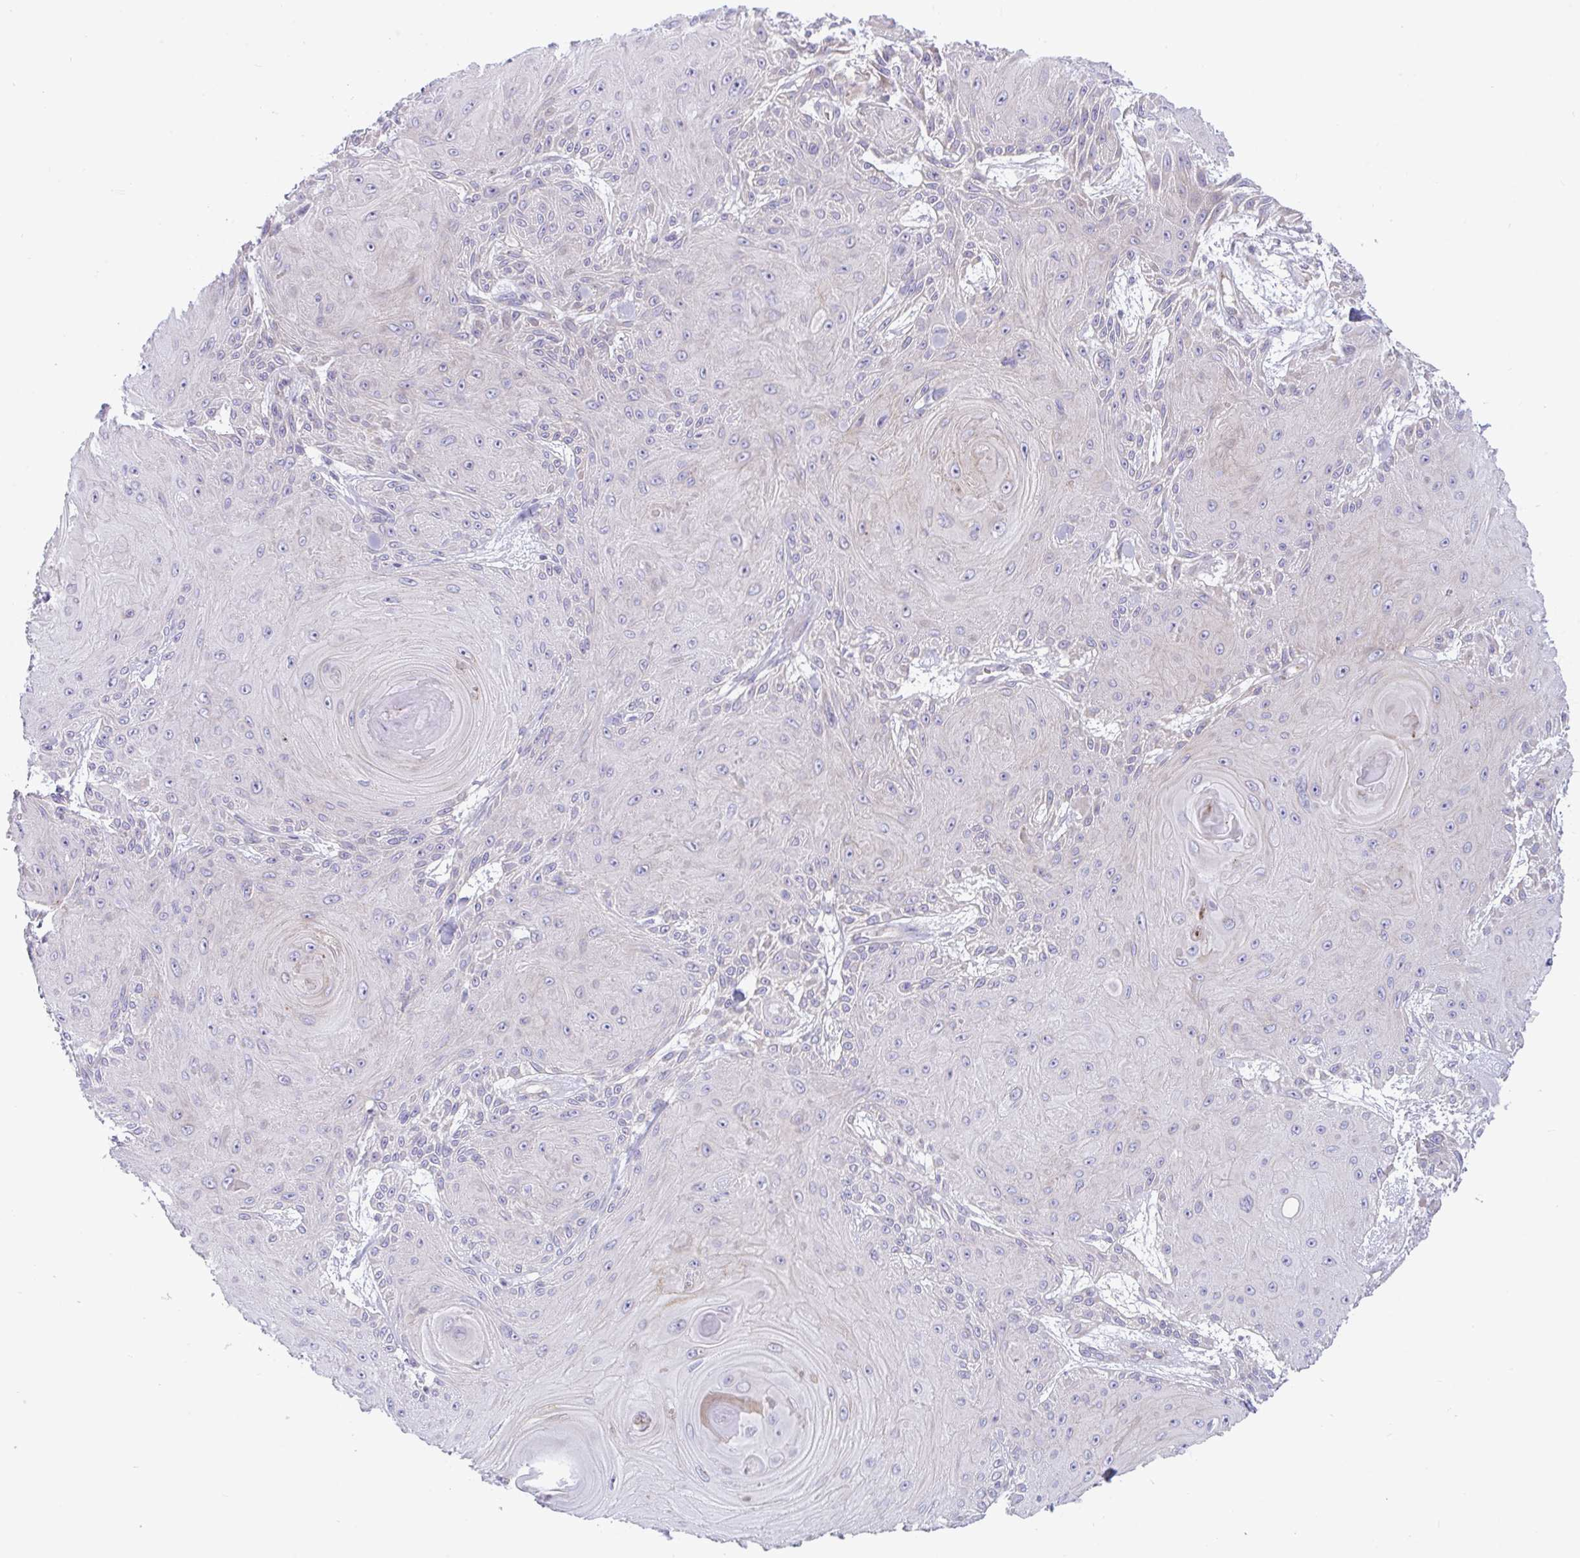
{"staining": {"intensity": "negative", "quantity": "none", "location": "none"}, "tissue": "skin cancer", "cell_type": "Tumor cells", "image_type": "cancer", "snomed": [{"axis": "morphology", "description": "Squamous cell carcinoma, NOS"}, {"axis": "topography", "description": "Skin"}], "caption": "DAB (3,3'-diaminobenzidine) immunohistochemical staining of skin squamous cell carcinoma exhibits no significant staining in tumor cells.", "gene": "IL37", "patient": {"sex": "male", "age": 88}}